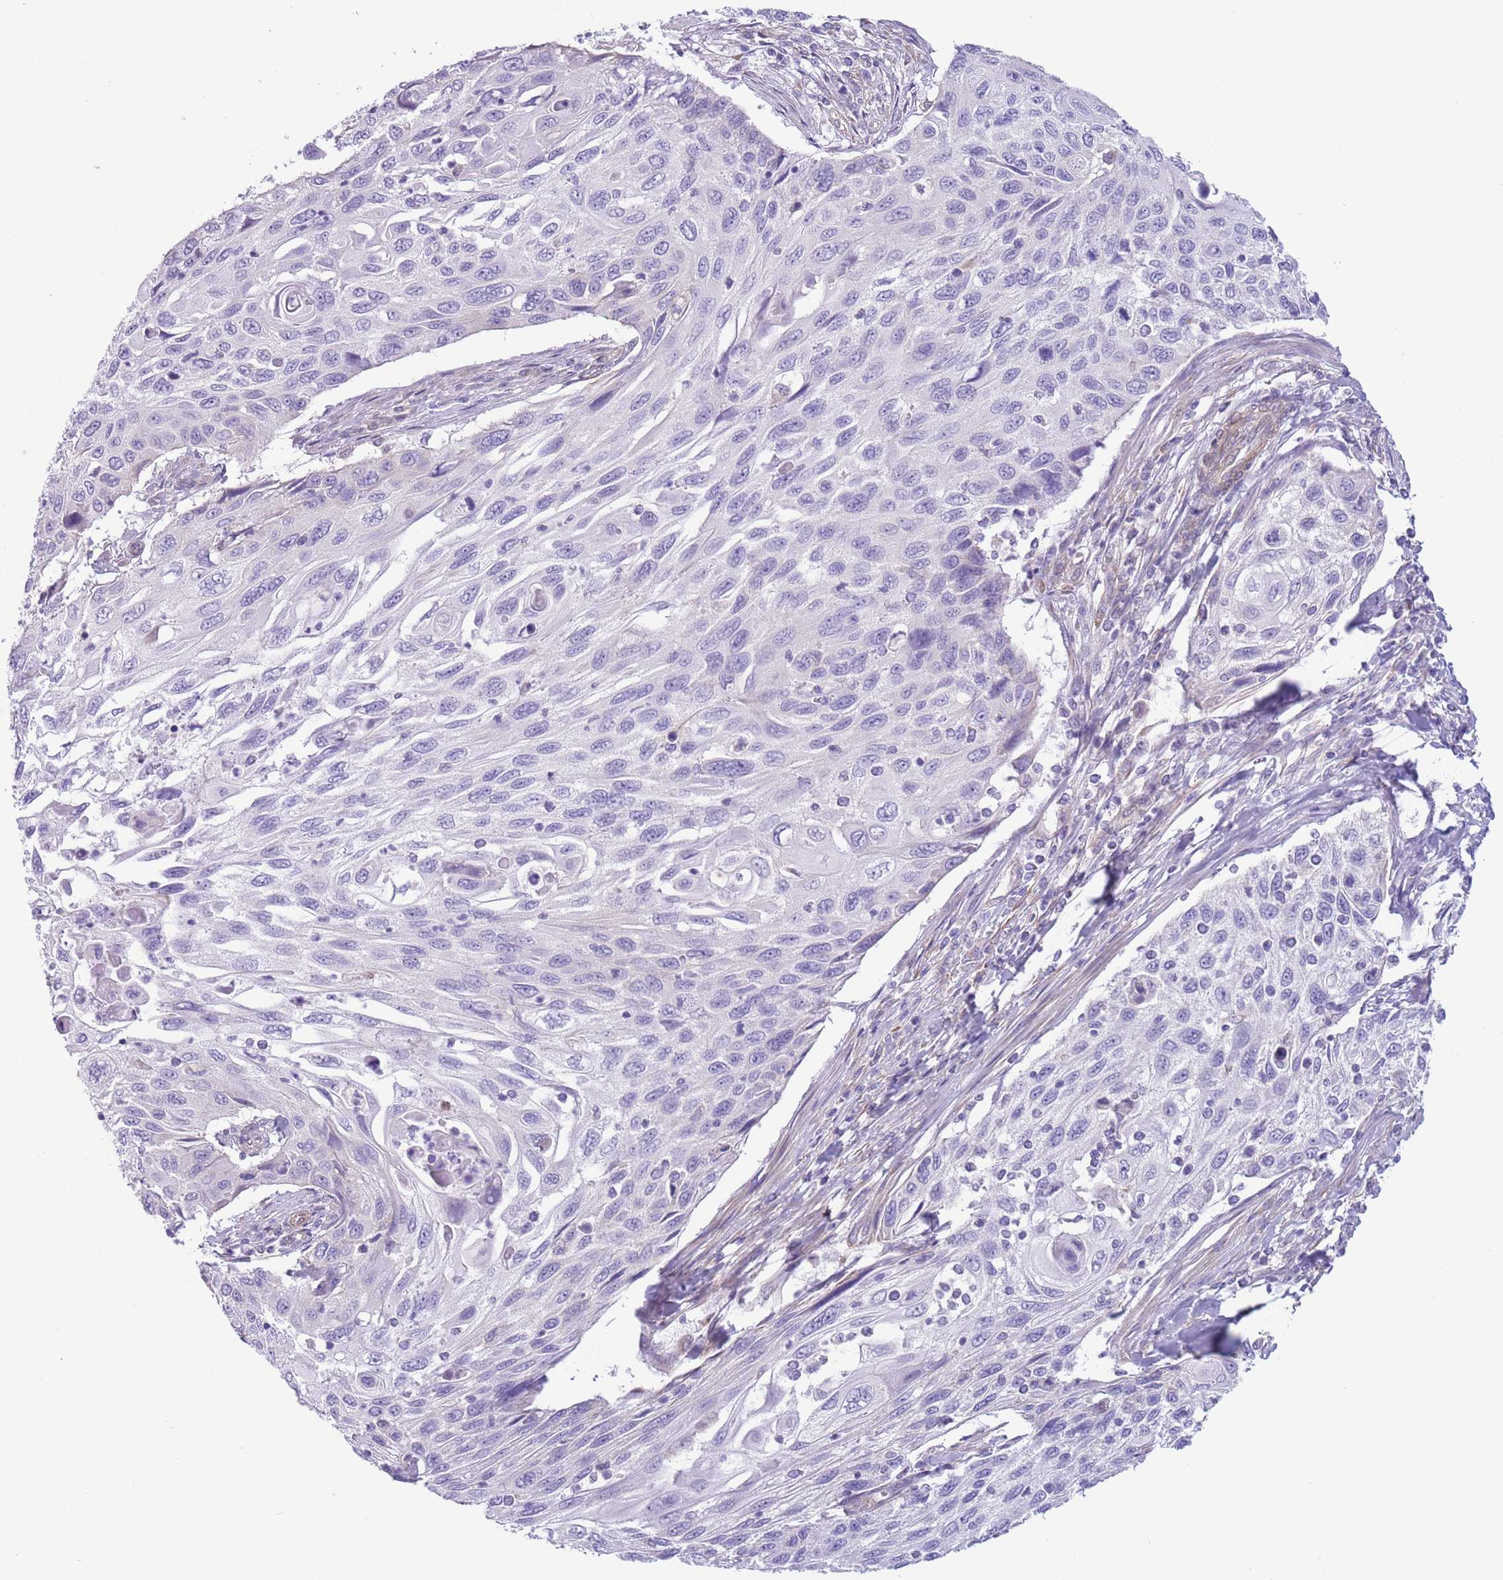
{"staining": {"intensity": "negative", "quantity": "none", "location": "none"}, "tissue": "cervical cancer", "cell_type": "Tumor cells", "image_type": "cancer", "snomed": [{"axis": "morphology", "description": "Squamous cell carcinoma, NOS"}, {"axis": "topography", "description": "Cervix"}], "caption": "Tumor cells are negative for brown protein staining in squamous cell carcinoma (cervical).", "gene": "RBP3", "patient": {"sex": "female", "age": 70}}